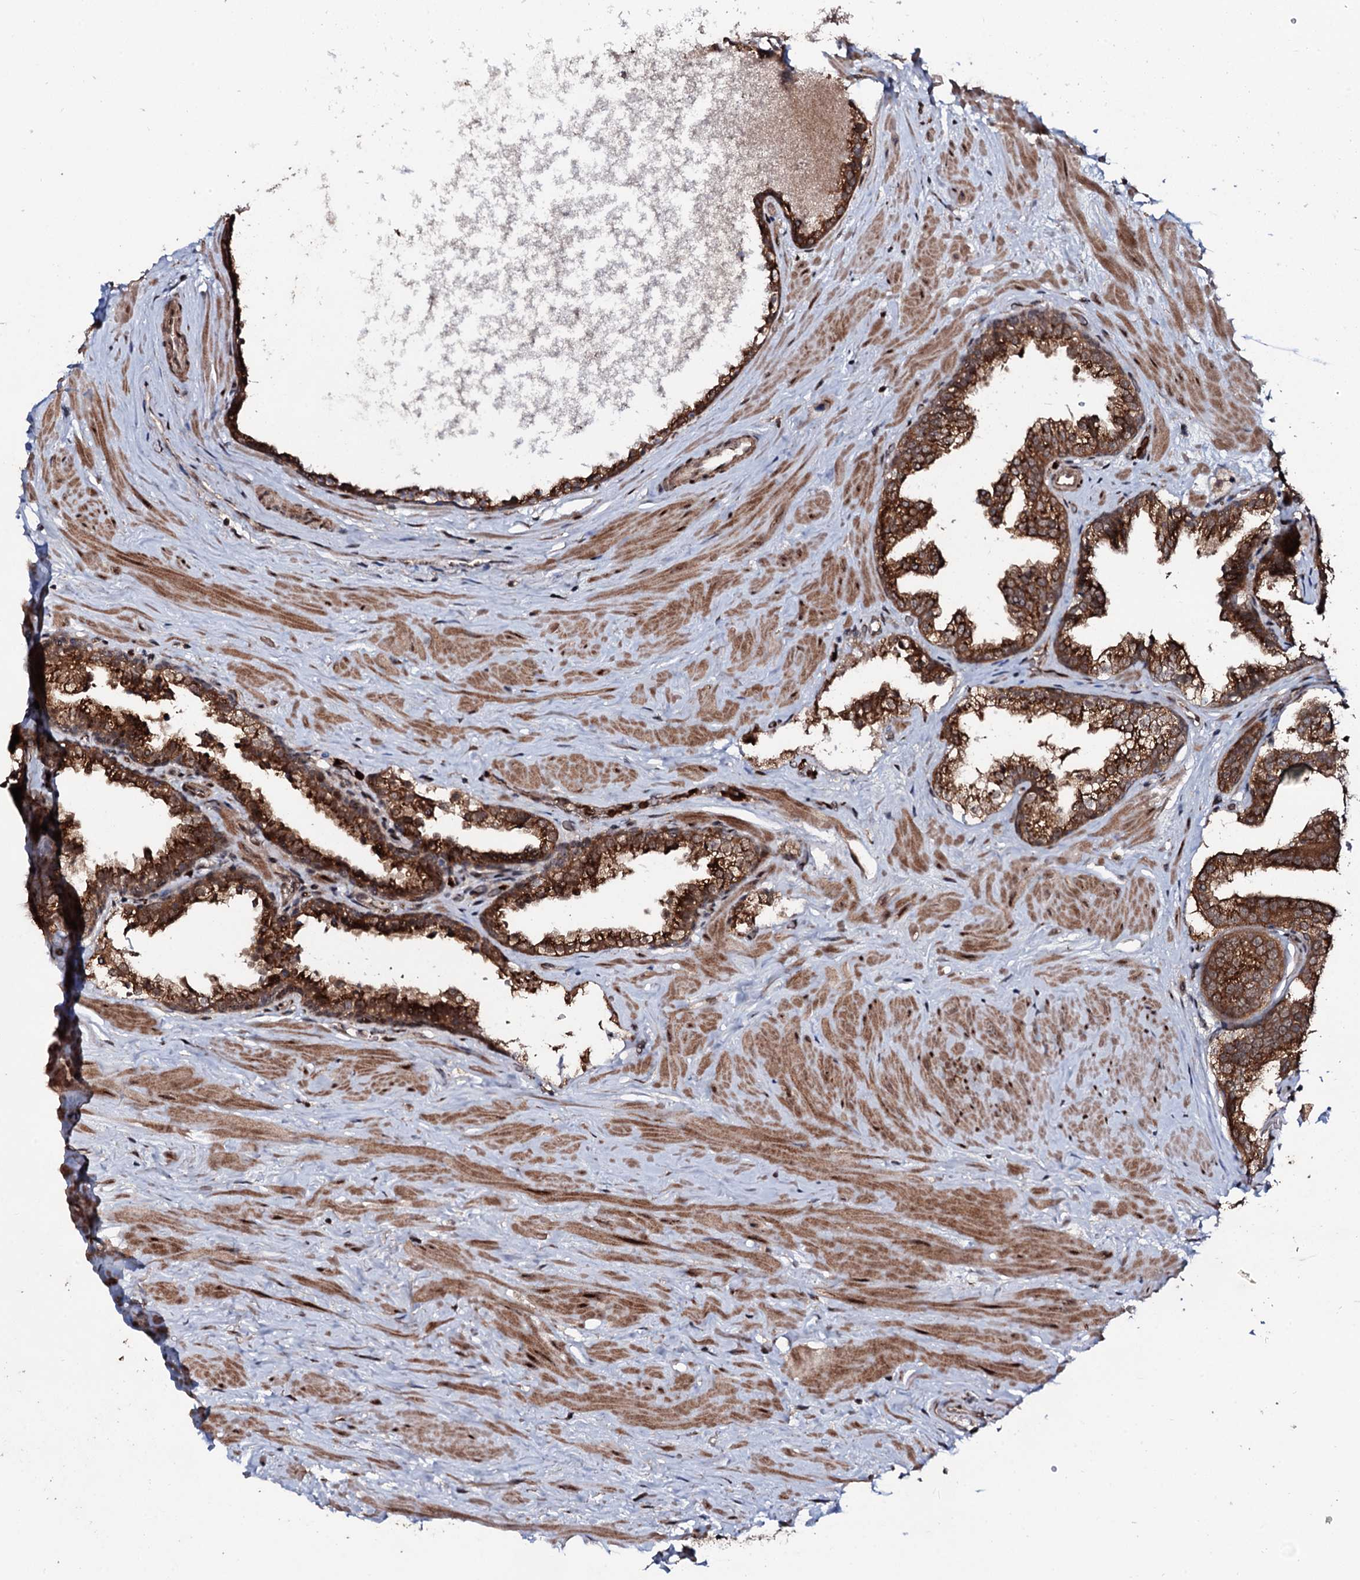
{"staining": {"intensity": "strong", "quantity": ">75%", "location": "cytoplasmic/membranous"}, "tissue": "prostate", "cell_type": "Glandular cells", "image_type": "normal", "snomed": [{"axis": "morphology", "description": "Normal tissue, NOS"}, {"axis": "topography", "description": "Prostate"}], "caption": "A micrograph of prostate stained for a protein displays strong cytoplasmic/membranous brown staining in glandular cells. The protein is shown in brown color, while the nuclei are stained blue.", "gene": "COG6", "patient": {"sex": "male", "age": 48}}